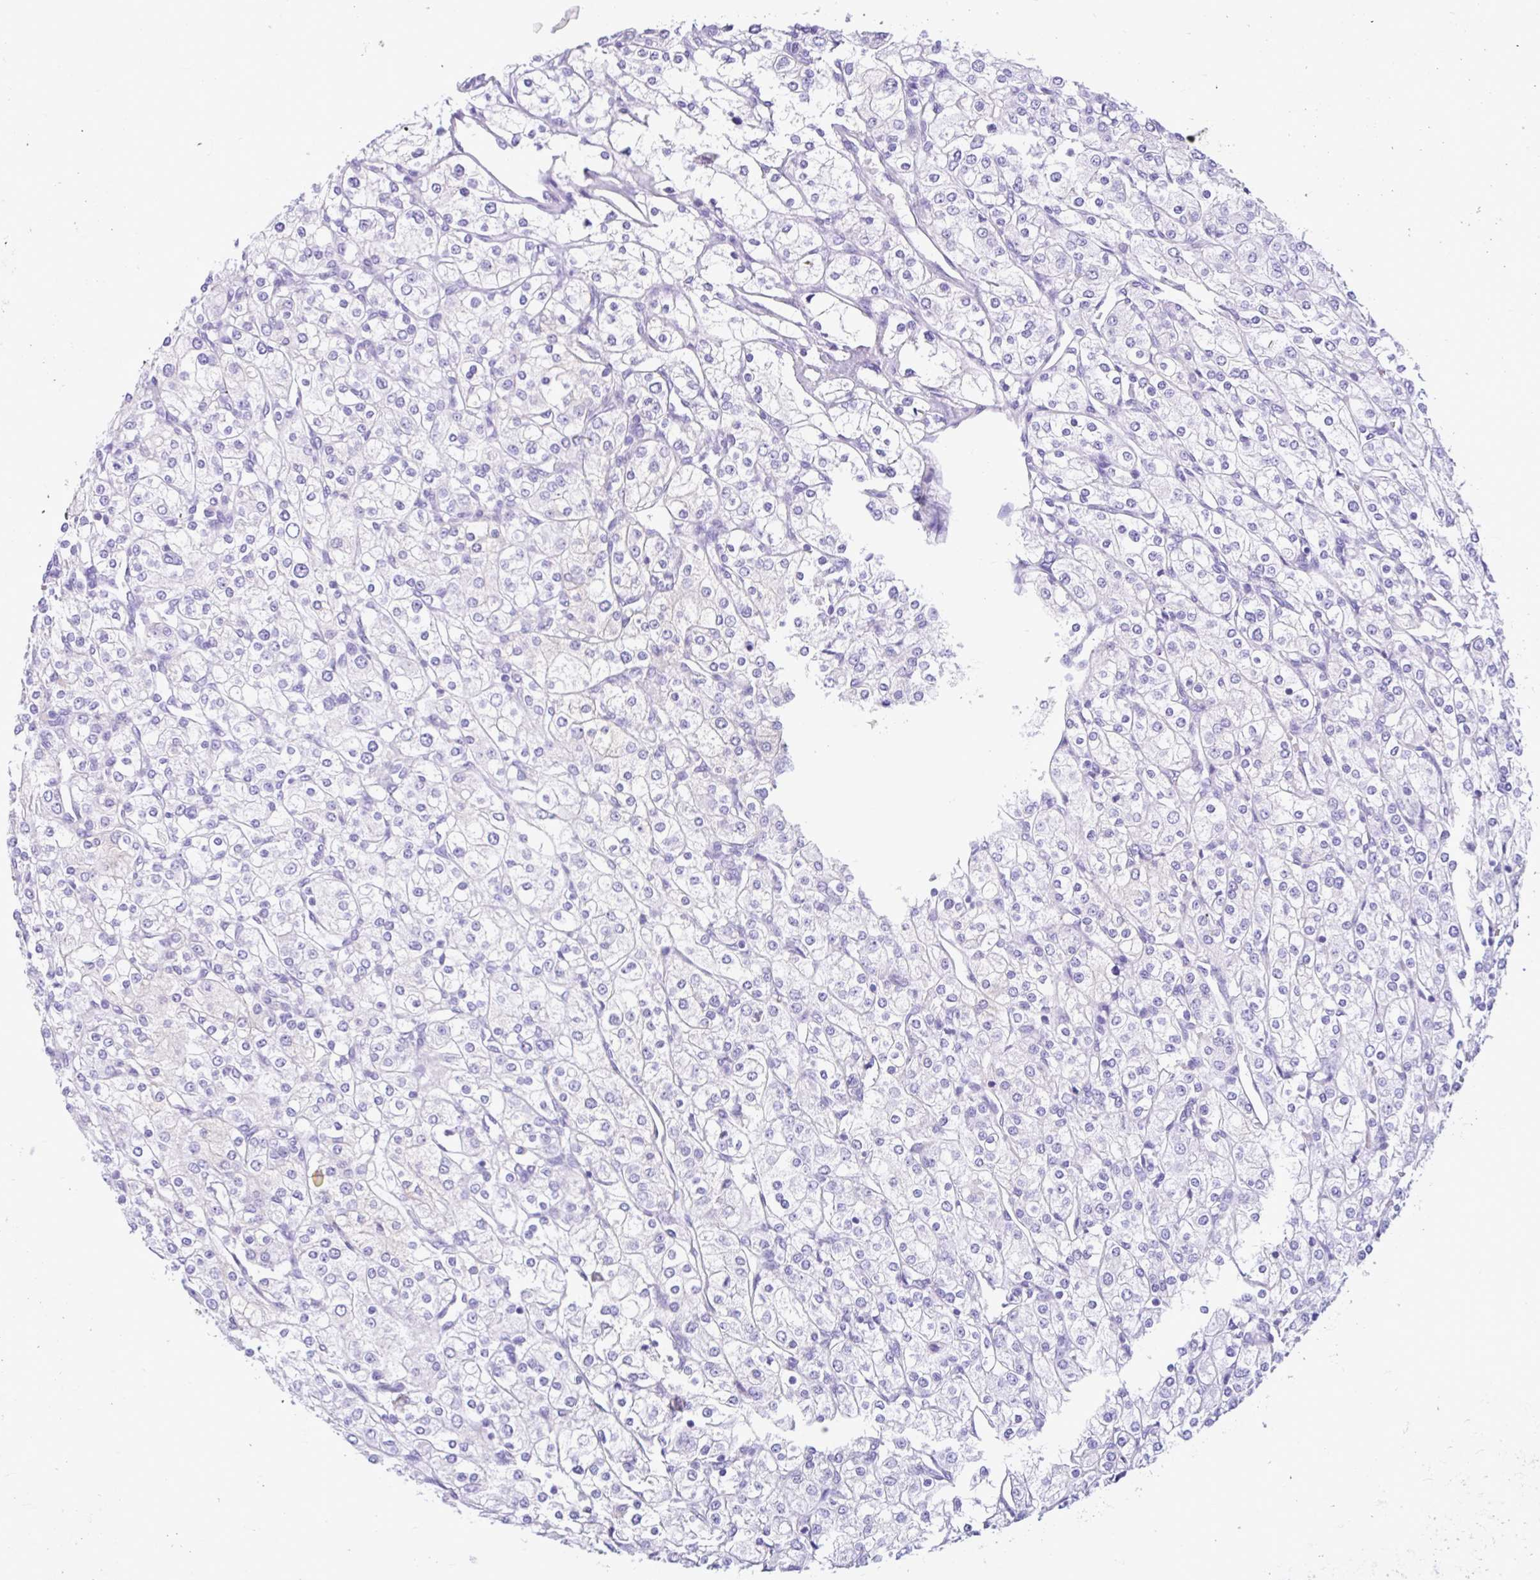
{"staining": {"intensity": "negative", "quantity": "none", "location": "none"}, "tissue": "renal cancer", "cell_type": "Tumor cells", "image_type": "cancer", "snomed": [{"axis": "morphology", "description": "Adenocarcinoma, NOS"}, {"axis": "topography", "description": "Kidney"}], "caption": "The micrograph shows no staining of tumor cells in adenocarcinoma (renal). (DAB (3,3'-diaminobenzidine) immunohistochemistry with hematoxylin counter stain).", "gene": "OR4N4", "patient": {"sex": "male", "age": 80}}